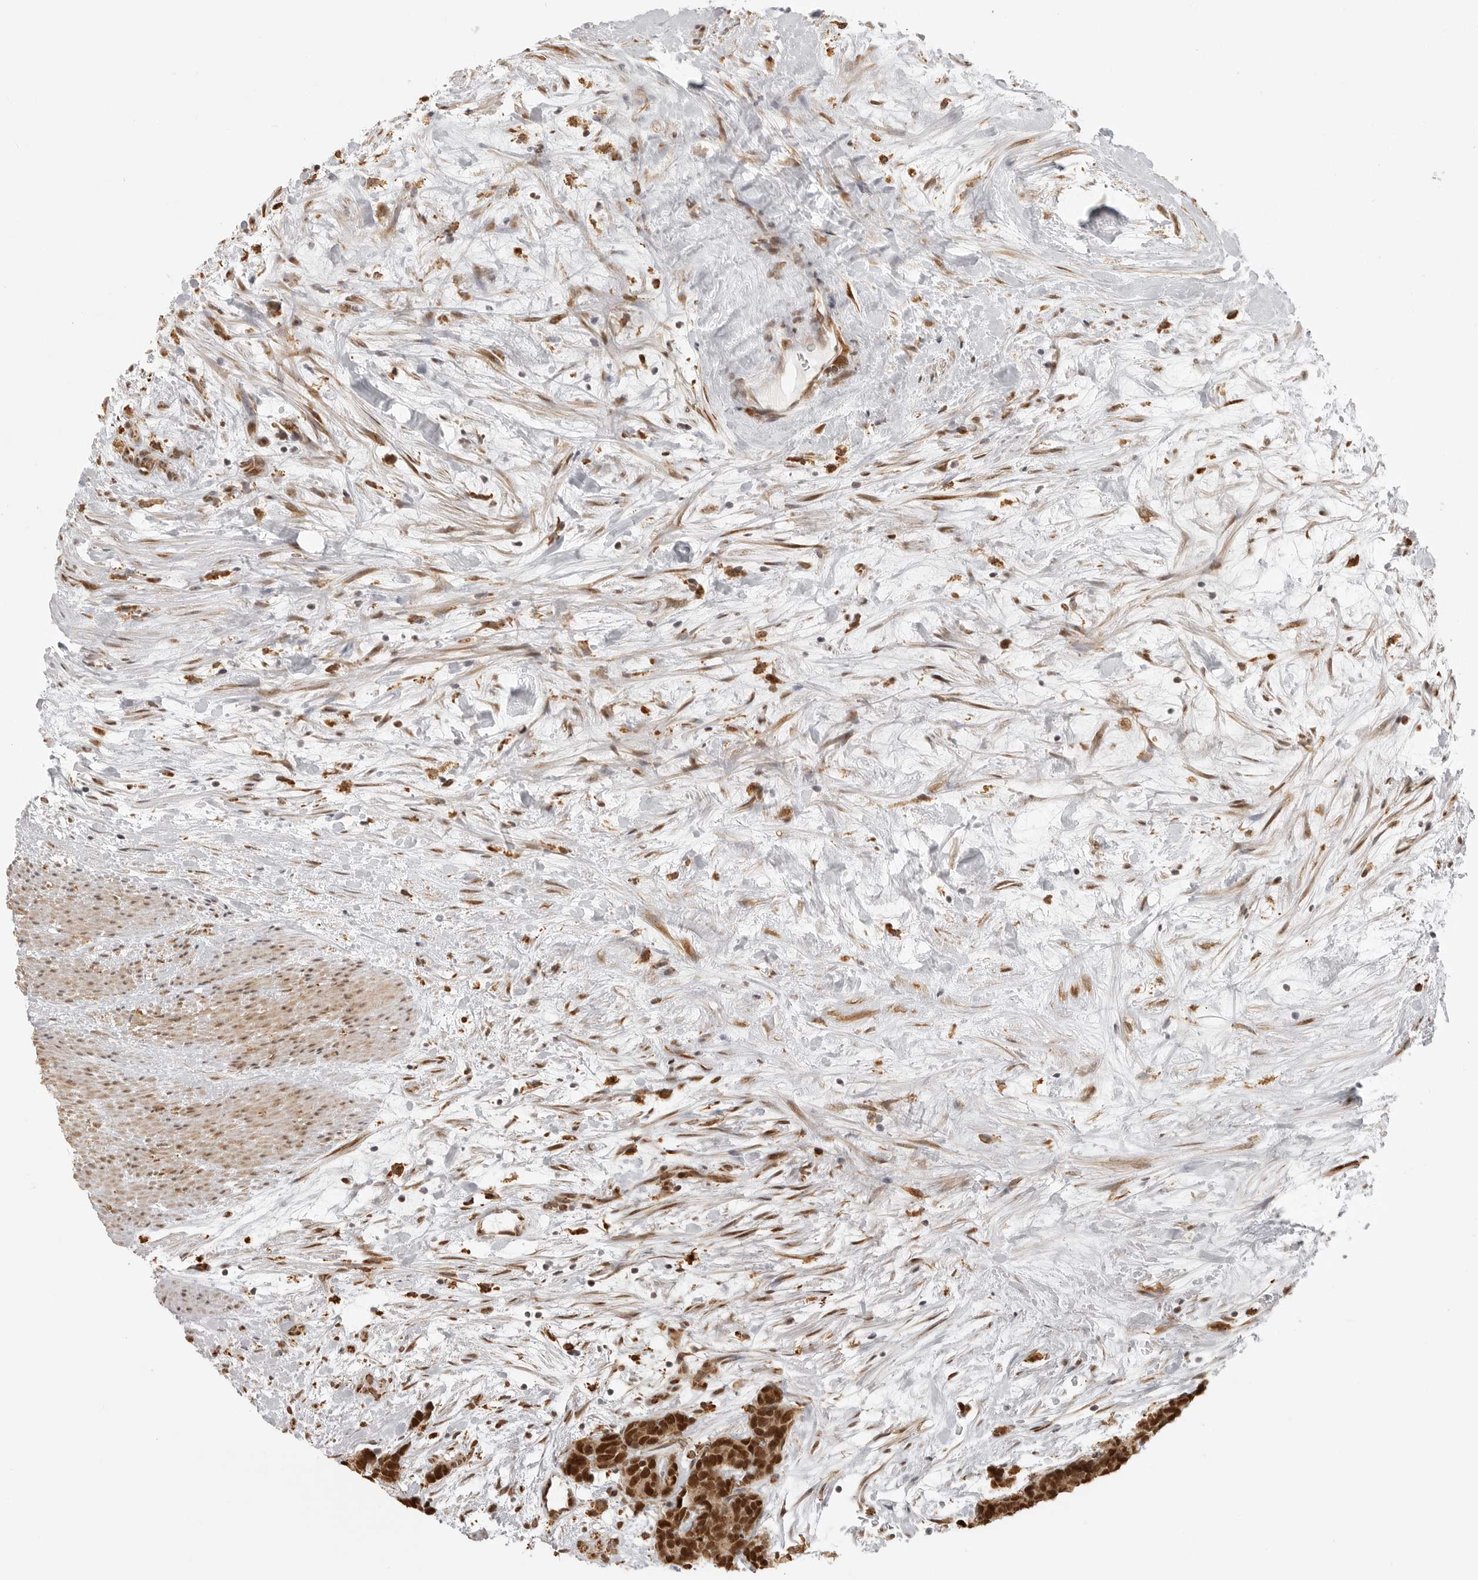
{"staining": {"intensity": "strong", "quantity": ">75%", "location": "nuclear"}, "tissue": "carcinoid", "cell_type": "Tumor cells", "image_type": "cancer", "snomed": [{"axis": "morphology", "description": "Carcinoma, NOS"}, {"axis": "morphology", "description": "Carcinoid, malignant, NOS"}, {"axis": "topography", "description": "Urinary bladder"}], "caption": "Protein staining of carcinoma tissue exhibits strong nuclear staining in about >75% of tumor cells. (DAB IHC, brown staining for protein, blue staining for nuclei).", "gene": "ISG20L2", "patient": {"sex": "male", "age": 57}}